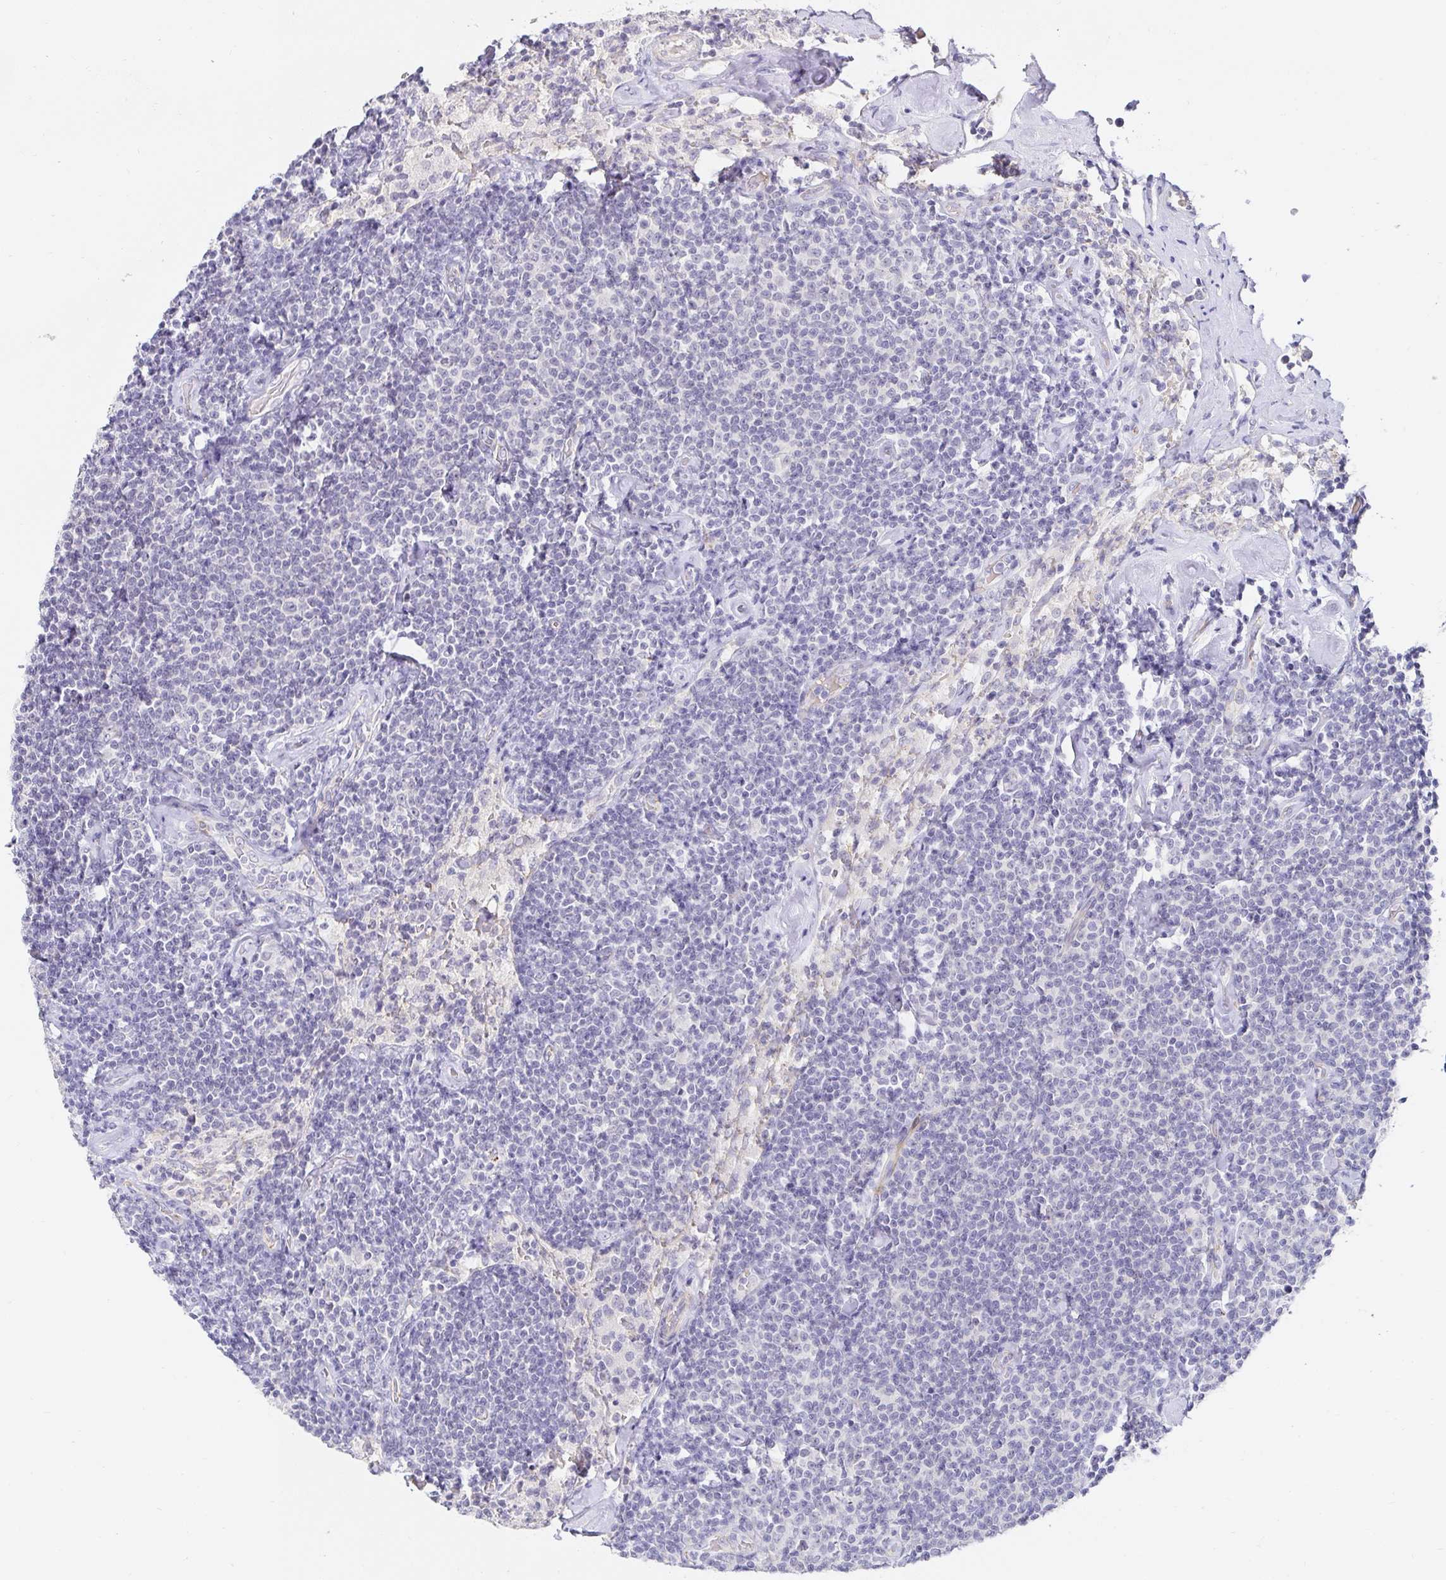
{"staining": {"intensity": "negative", "quantity": "none", "location": "none"}, "tissue": "lymphoma", "cell_type": "Tumor cells", "image_type": "cancer", "snomed": [{"axis": "morphology", "description": "Malignant lymphoma, non-Hodgkin's type, Low grade"}, {"axis": "topography", "description": "Lymph node"}], "caption": "Tumor cells are negative for protein expression in human lymphoma.", "gene": "PDX1", "patient": {"sex": "male", "age": 81}}